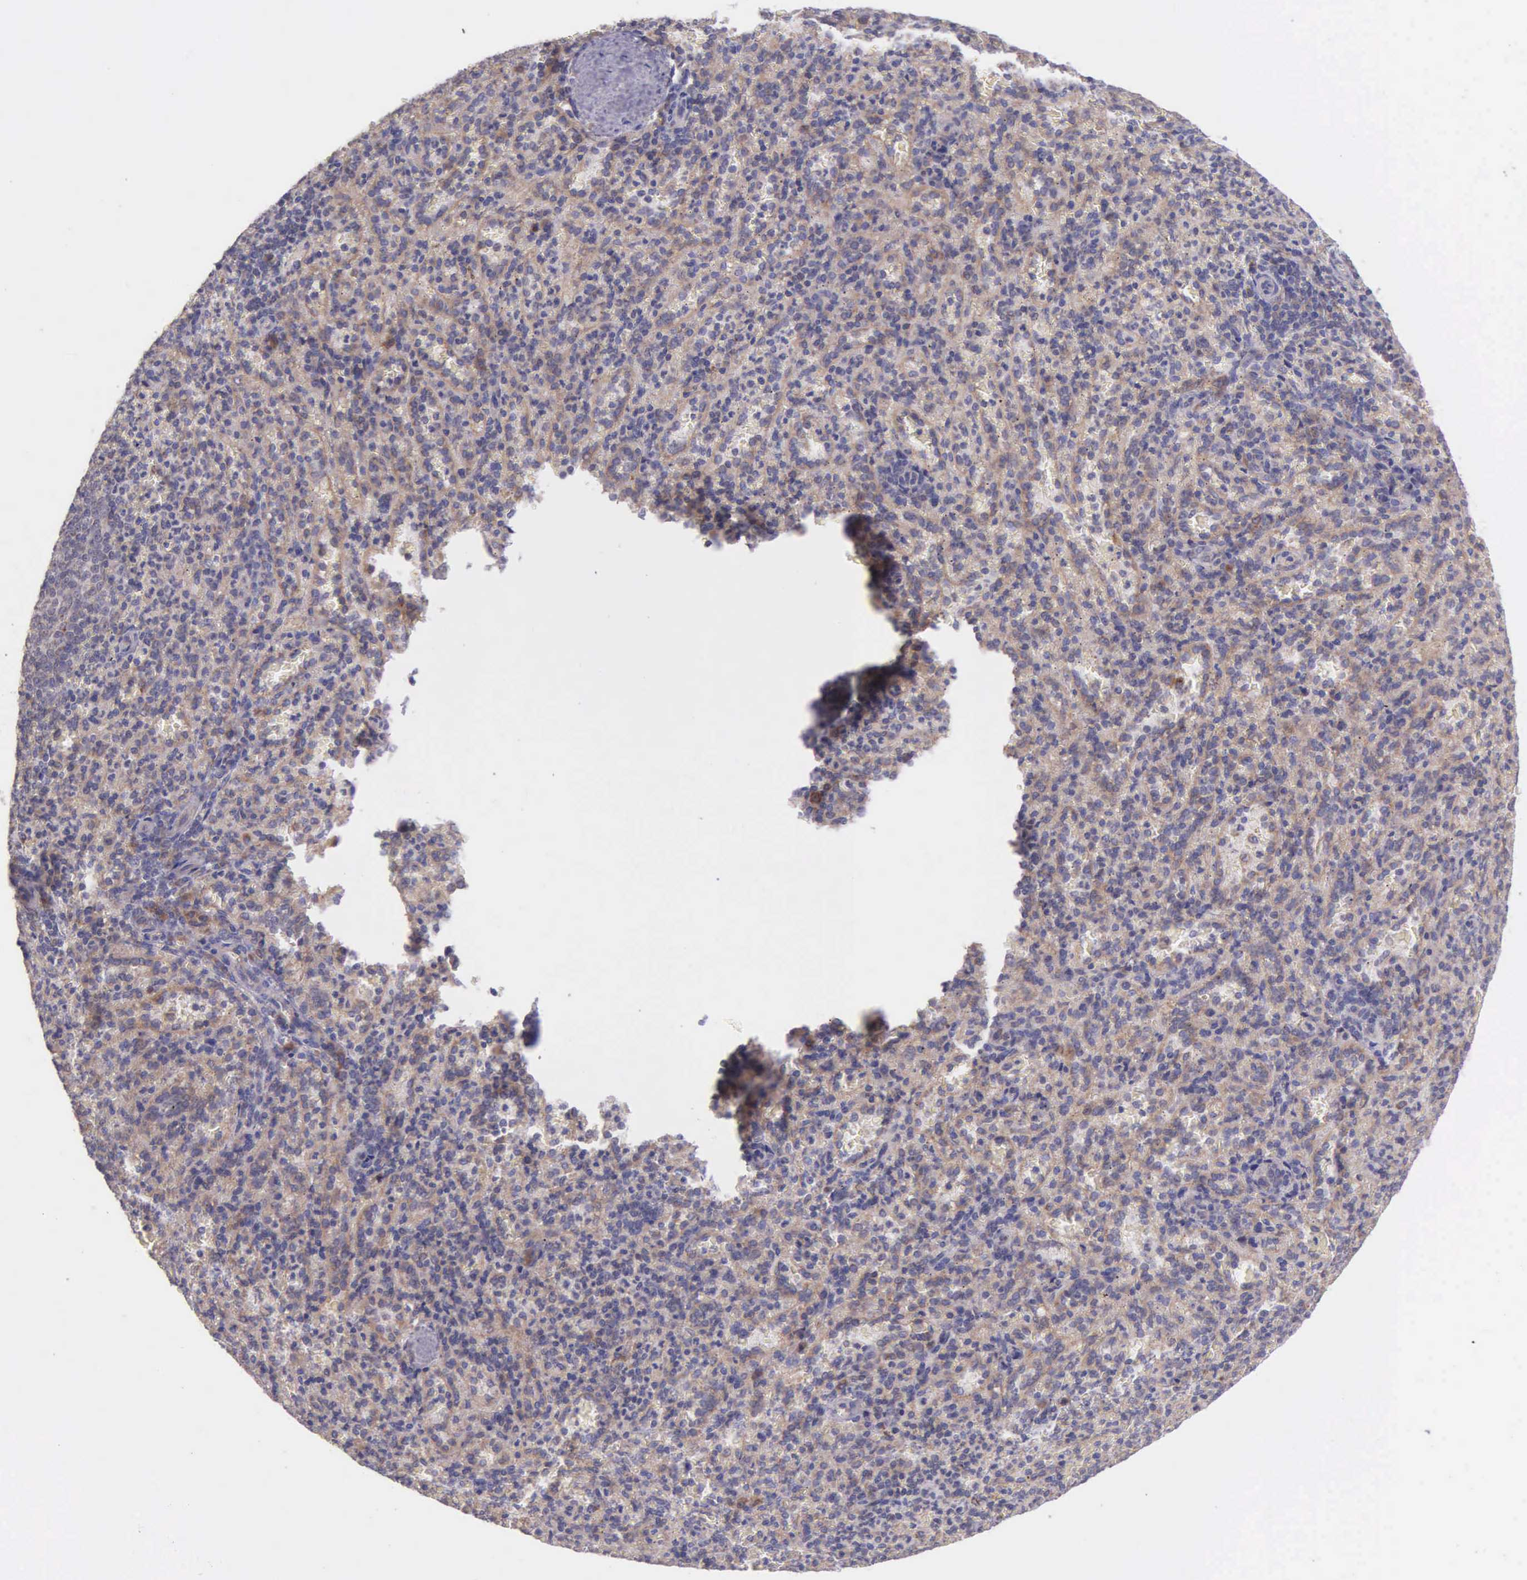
{"staining": {"intensity": "weak", "quantity": "25%-75%", "location": "cytoplasmic/membranous"}, "tissue": "spleen", "cell_type": "Cells in red pulp", "image_type": "normal", "snomed": [{"axis": "morphology", "description": "Normal tissue, NOS"}, {"axis": "topography", "description": "Spleen"}], "caption": "A high-resolution histopathology image shows immunohistochemistry staining of unremarkable spleen, which displays weak cytoplasmic/membranous staining in approximately 25%-75% of cells in red pulp.", "gene": "NSDHL", "patient": {"sex": "female", "age": 21}}